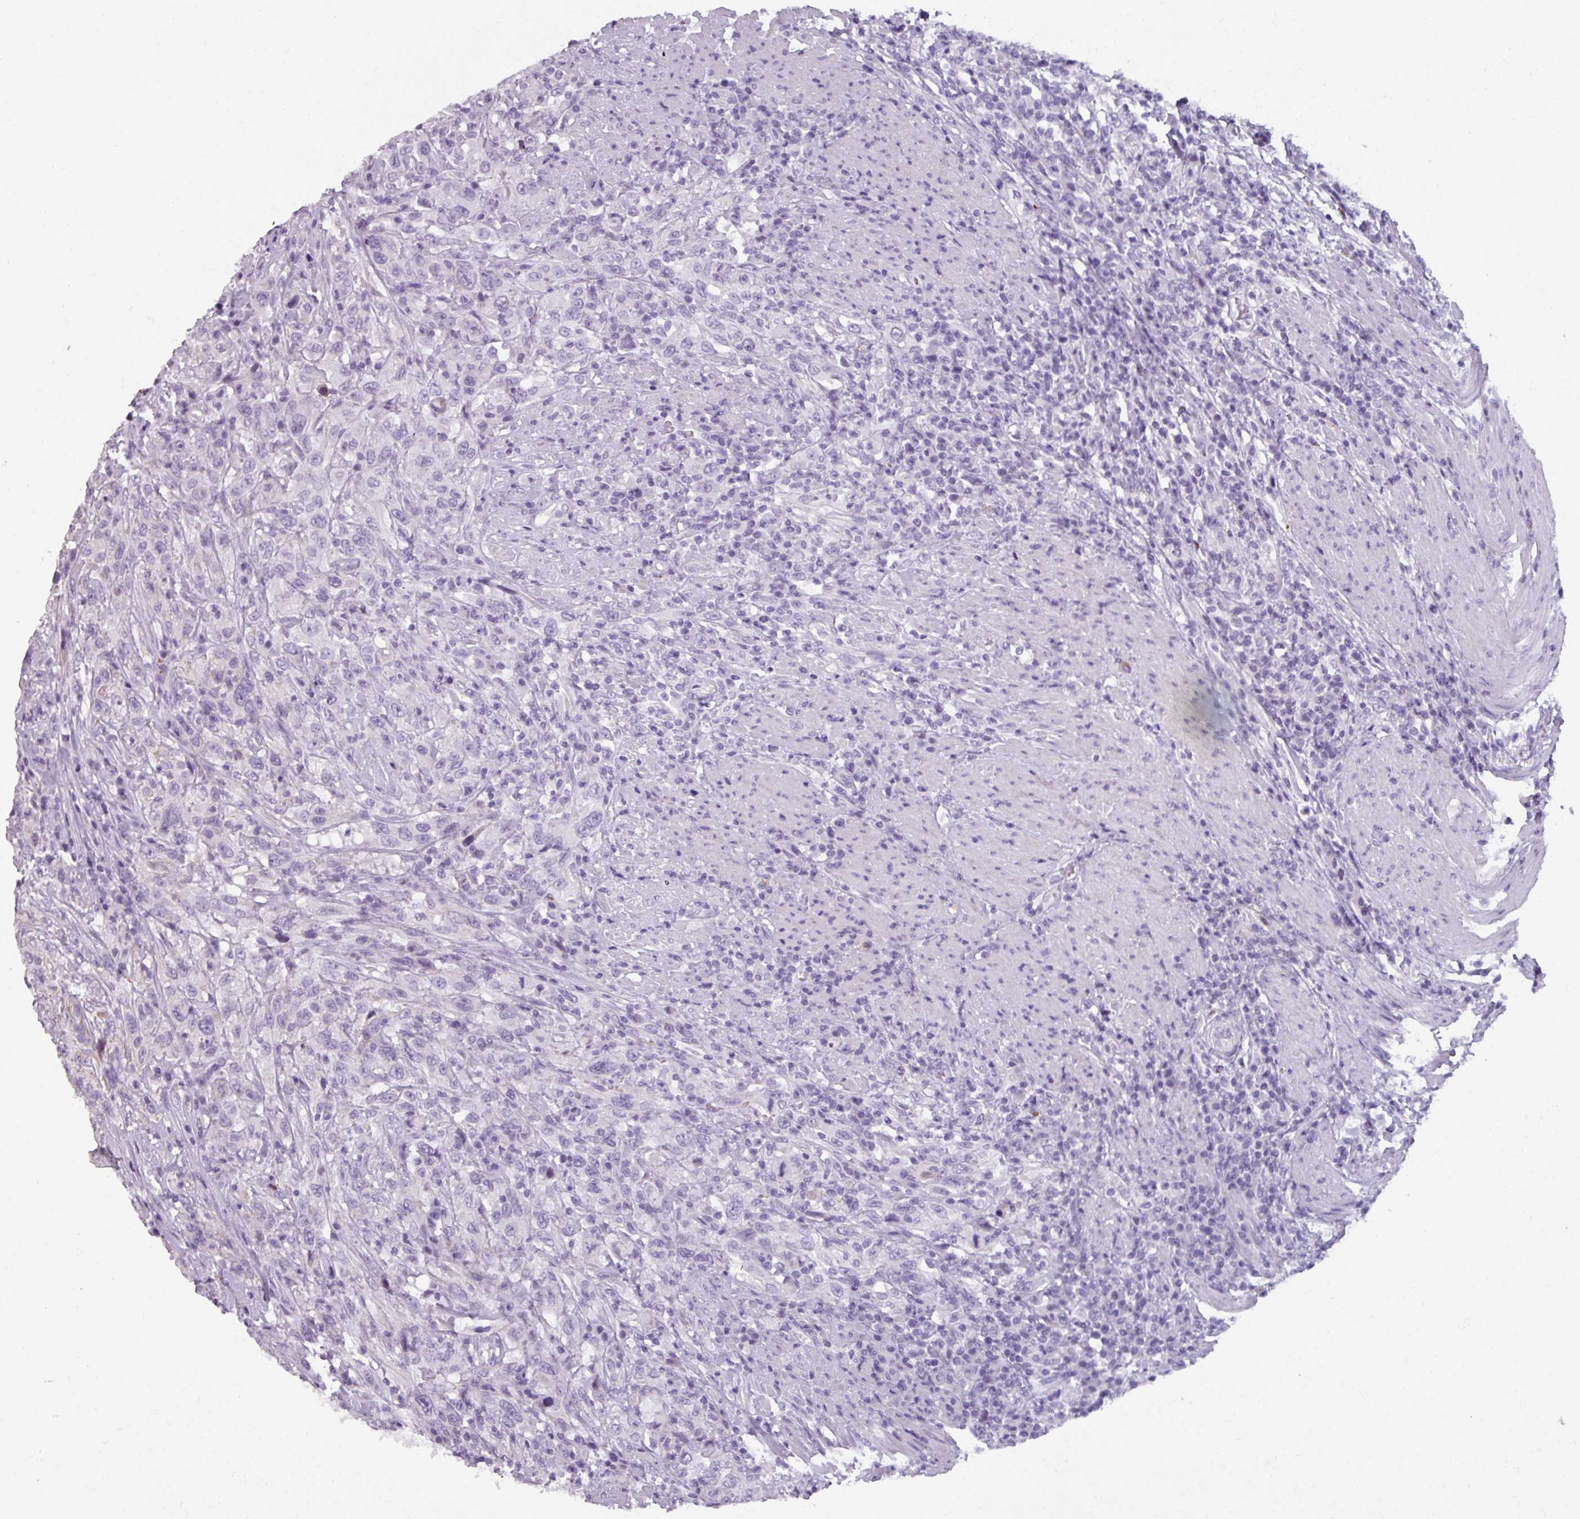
{"staining": {"intensity": "negative", "quantity": "none", "location": "none"}, "tissue": "urothelial cancer", "cell_type": "Tumor cells", "image_type": "cancer", "snomed": [{"axis": "morphology", "description": "Urothelial carcinoma, High grade"}, {"axis": "topography", "description": "Urinary bladder"}], "caption": "Tumor cells are negative for brown protein staining in urothelial carcinoma (high-grade). (DAB (3,3'-diaminobenzidine) immunohistochemistry (IHC) with hematoxylin counter stain).", "gene": "SPESP1", "patient": {"sex": "male", "age": 61}}